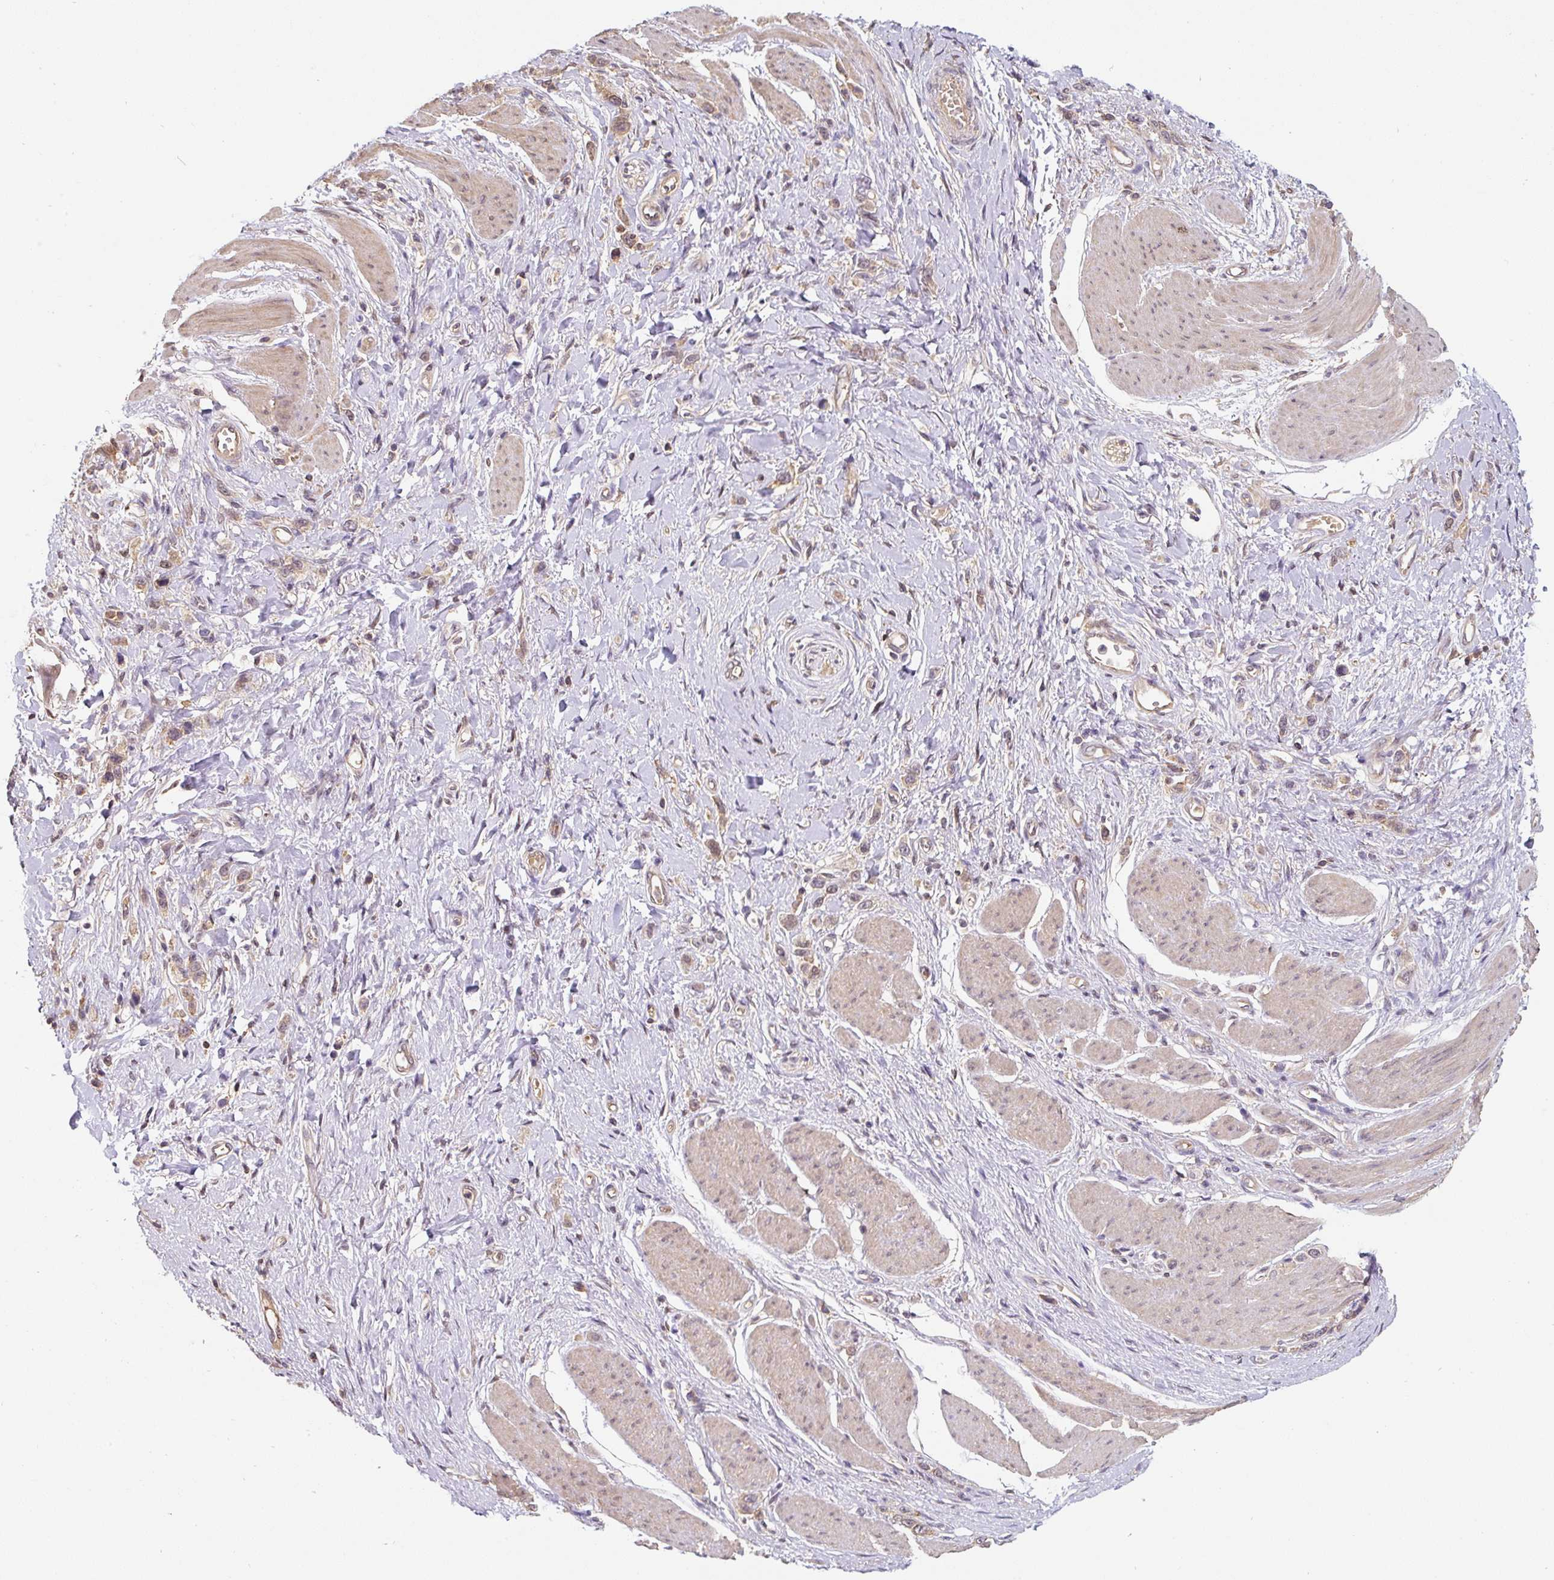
{"staining": {"intensity": "weak", "quantity": "25%-75%", "location": "cytoplasmic/membranous"}, "tissue": "stomach cancer", "cell_type": "Tumor cells", "image_type": "cancer", "snomed": [{"axis": "morphology", "description": "Adenocarcinoma, NOS"}, {"axis": "topography", "description": "Stomach"}], "caption": "An immunohistochemistry micrograph of tumor tissue is shown. Protein staining in brown highlights weak cytoplasmic/membranous positivity in stomach cancer within tumor cells.", "gene": "ST13", "patient": {"sex": "female", "age": 65}}